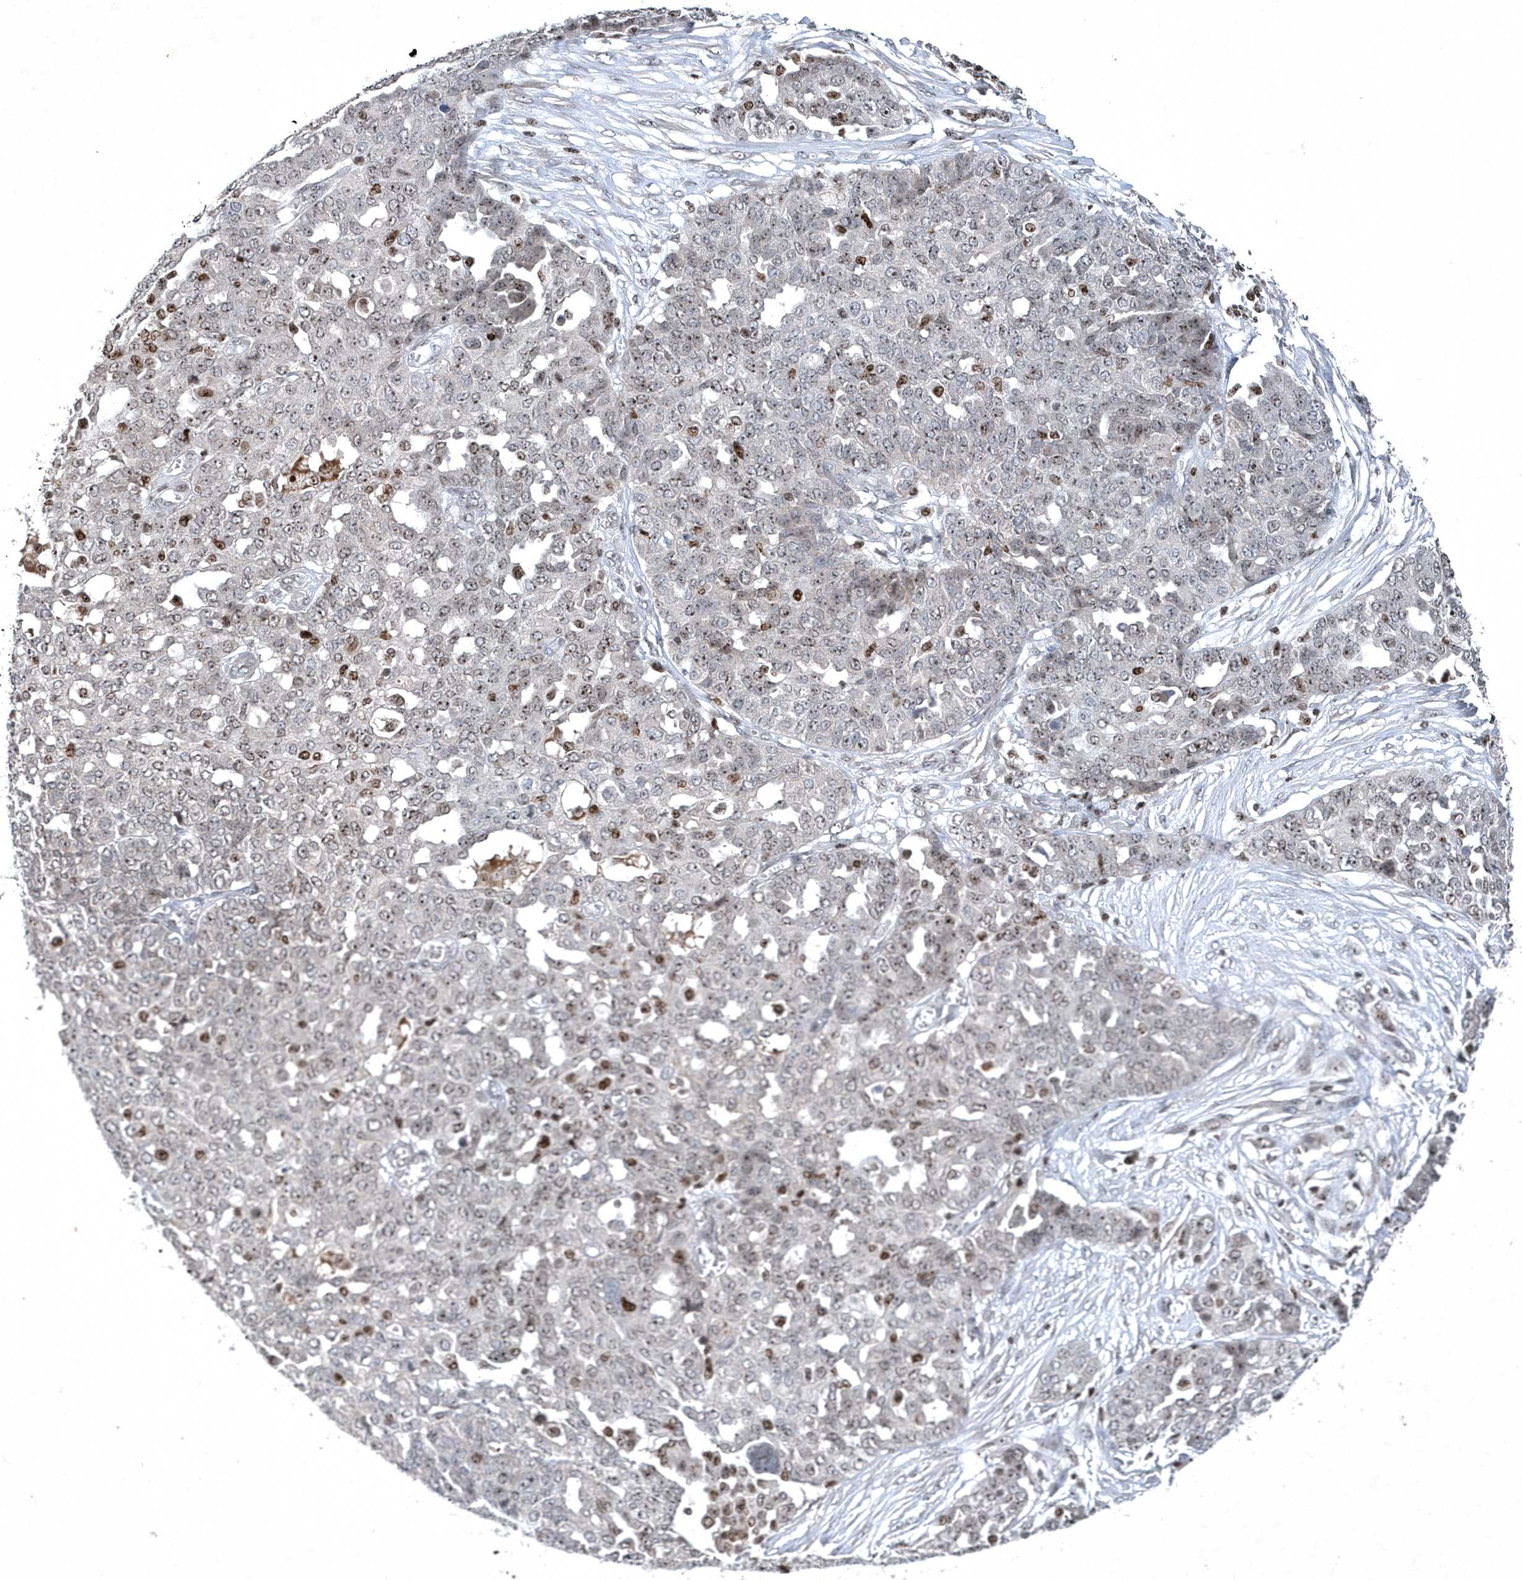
{"staining": {"intensity": "moderate", "quantity": "25%-75%", "location": "nuclear"}, "tissue": "ovarian cancer", "cell_type": "Tumor cells", "image_type": "cancer", "snomed": [{"axis": "morphology", "description": "Cystadenocarcinoma, serous, NOS"}, {"axis": "topography", "description": "Soft tissue"}, {"axis": "topography", "description": "Ovary"}], "caption": "Moderate nuclear positivity for a protein is present in approximately 25%-75% of tumor cells of serous cystadenocarcinoma (ovarian) using immunohistochemistry.", "gene": "QTRT2", "patient": {"sex": "female", "age": 57}}